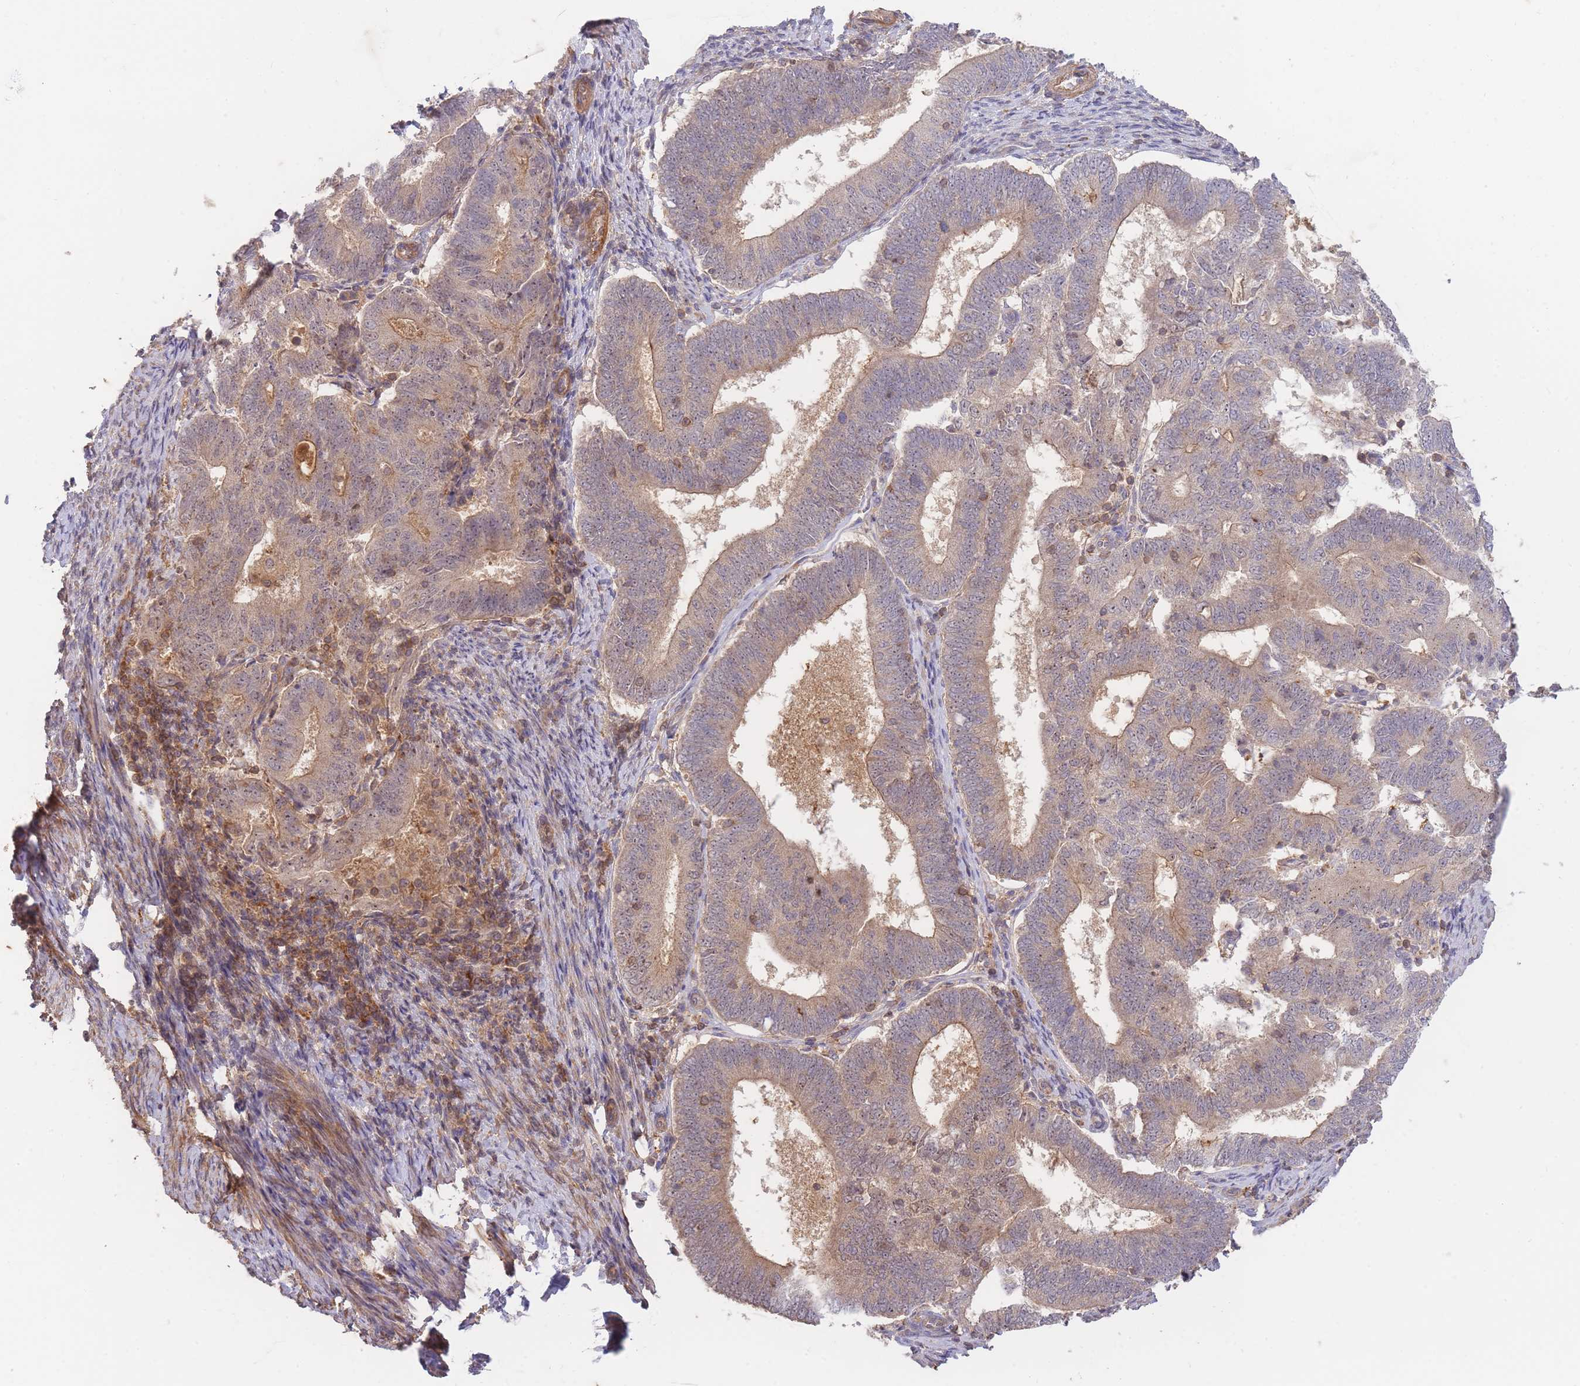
{"staining": {"intensity": "weak", "quantity": ">75%", "location": "cytoplasmic/membranous"}, "tissue": "endometrial cancer", "cell_type": "Tumor cells", "image_type": "cancer", "snomed": [{"axis": "morphology", "description": "Adenocarcinoma, NOS"}, {"axis": "topography", "description": "Endometrium"}], "caption": "DAB immunohistochemical staining of human endometrial cancer displays weak cytoplasmic/membranous protein expression in about >75% of tumor cells.", "gene": "ST8SIA4", "patient": {"sex": "female", "age": 70}}